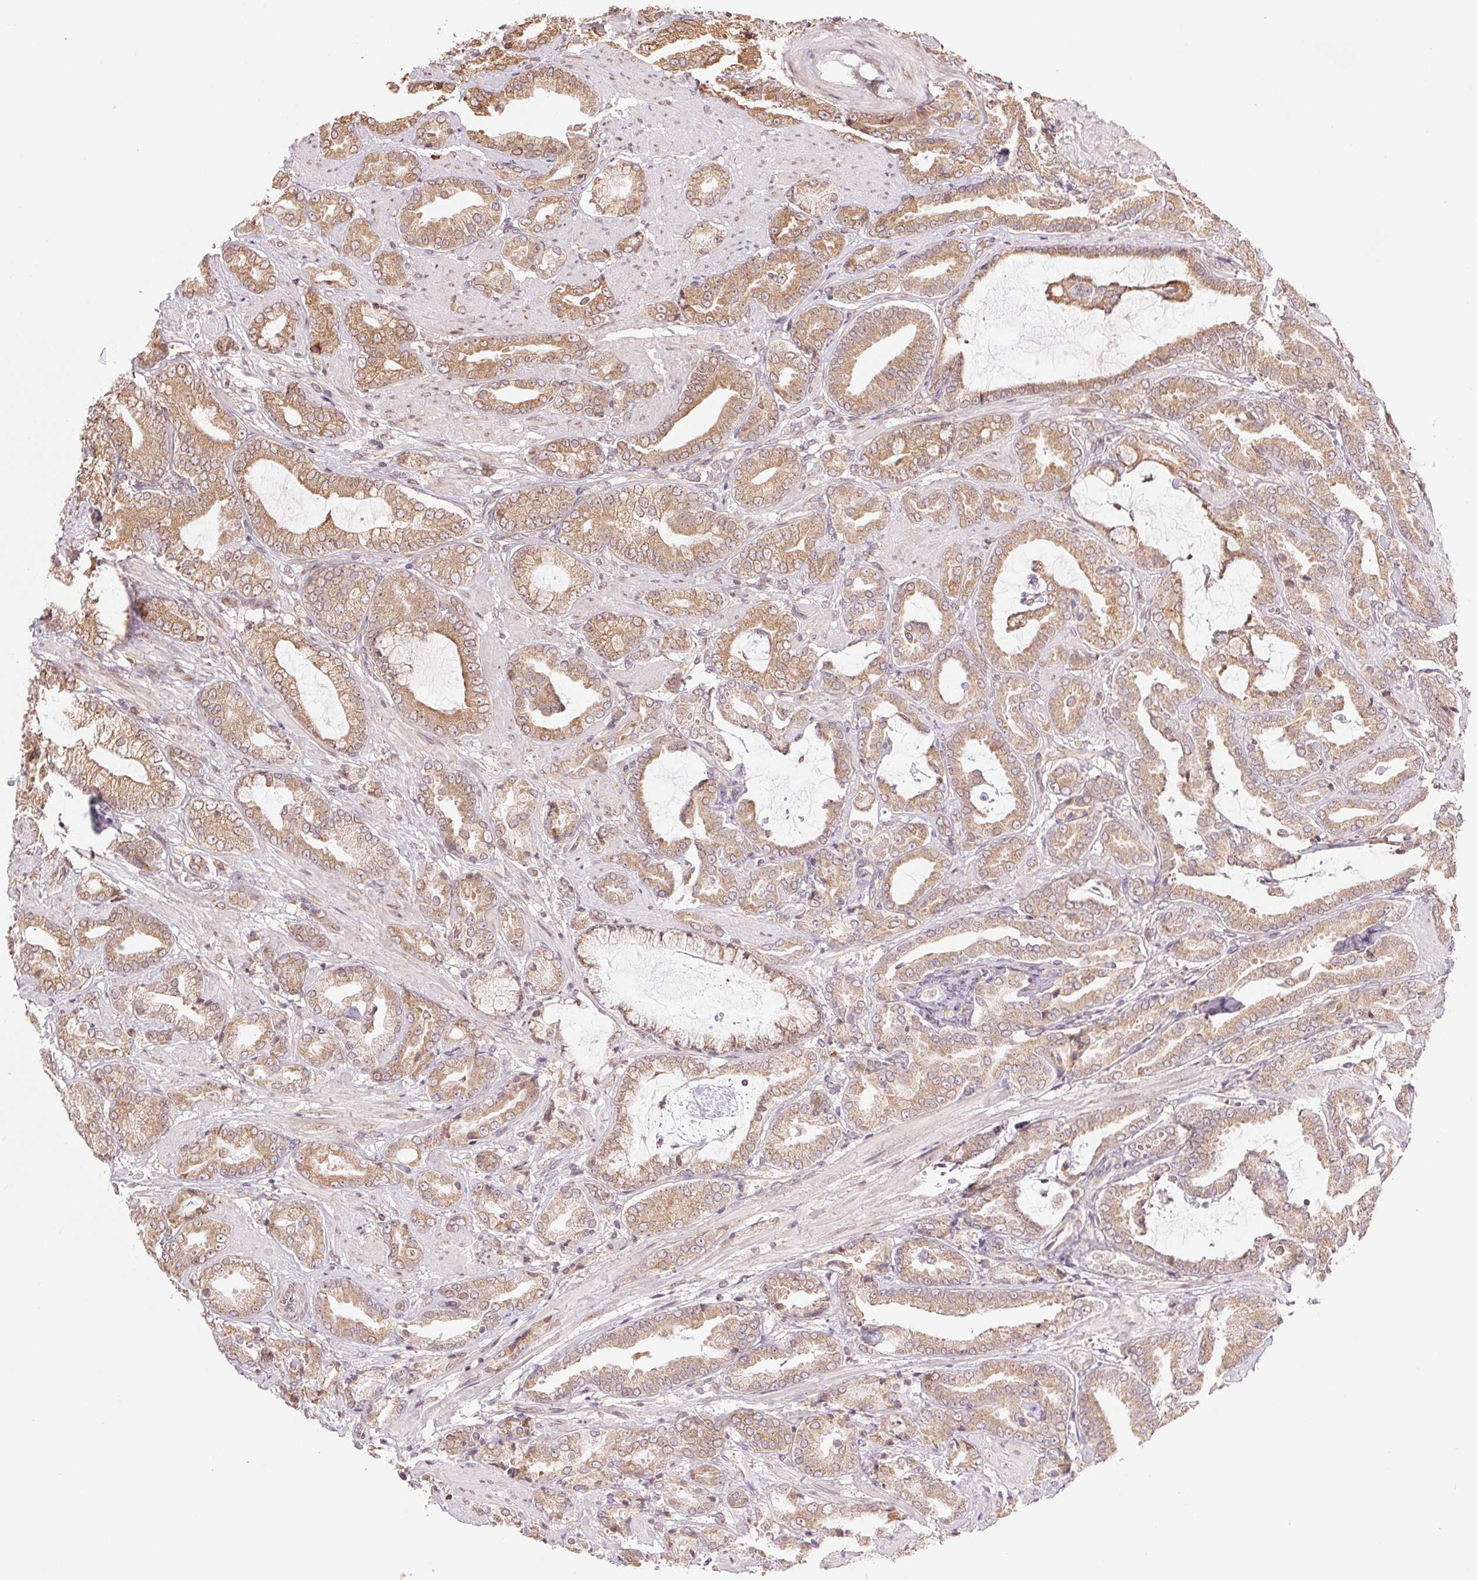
{"staining": {"intensity": "moderate", "quantity": ">75%", "location": "cytoplasmic/membranous"}, "tissue": "prostate cancer", "cell_type": "Tumor cells", "image_type": "cancer", "snomed": [{"axis": "morphology", "description": "Adenocarcinoma, High grade"}, {"axis": "topography", "description": "Prostate"}], "caption": "Immunohistochemical staining of prostate cancer demonstrates moderate cytoplasmic/membranous protein staining in approximately >75% of tumor cells.", "gene": "RPN1", "patient": {"sex": "male", "age": 56}}